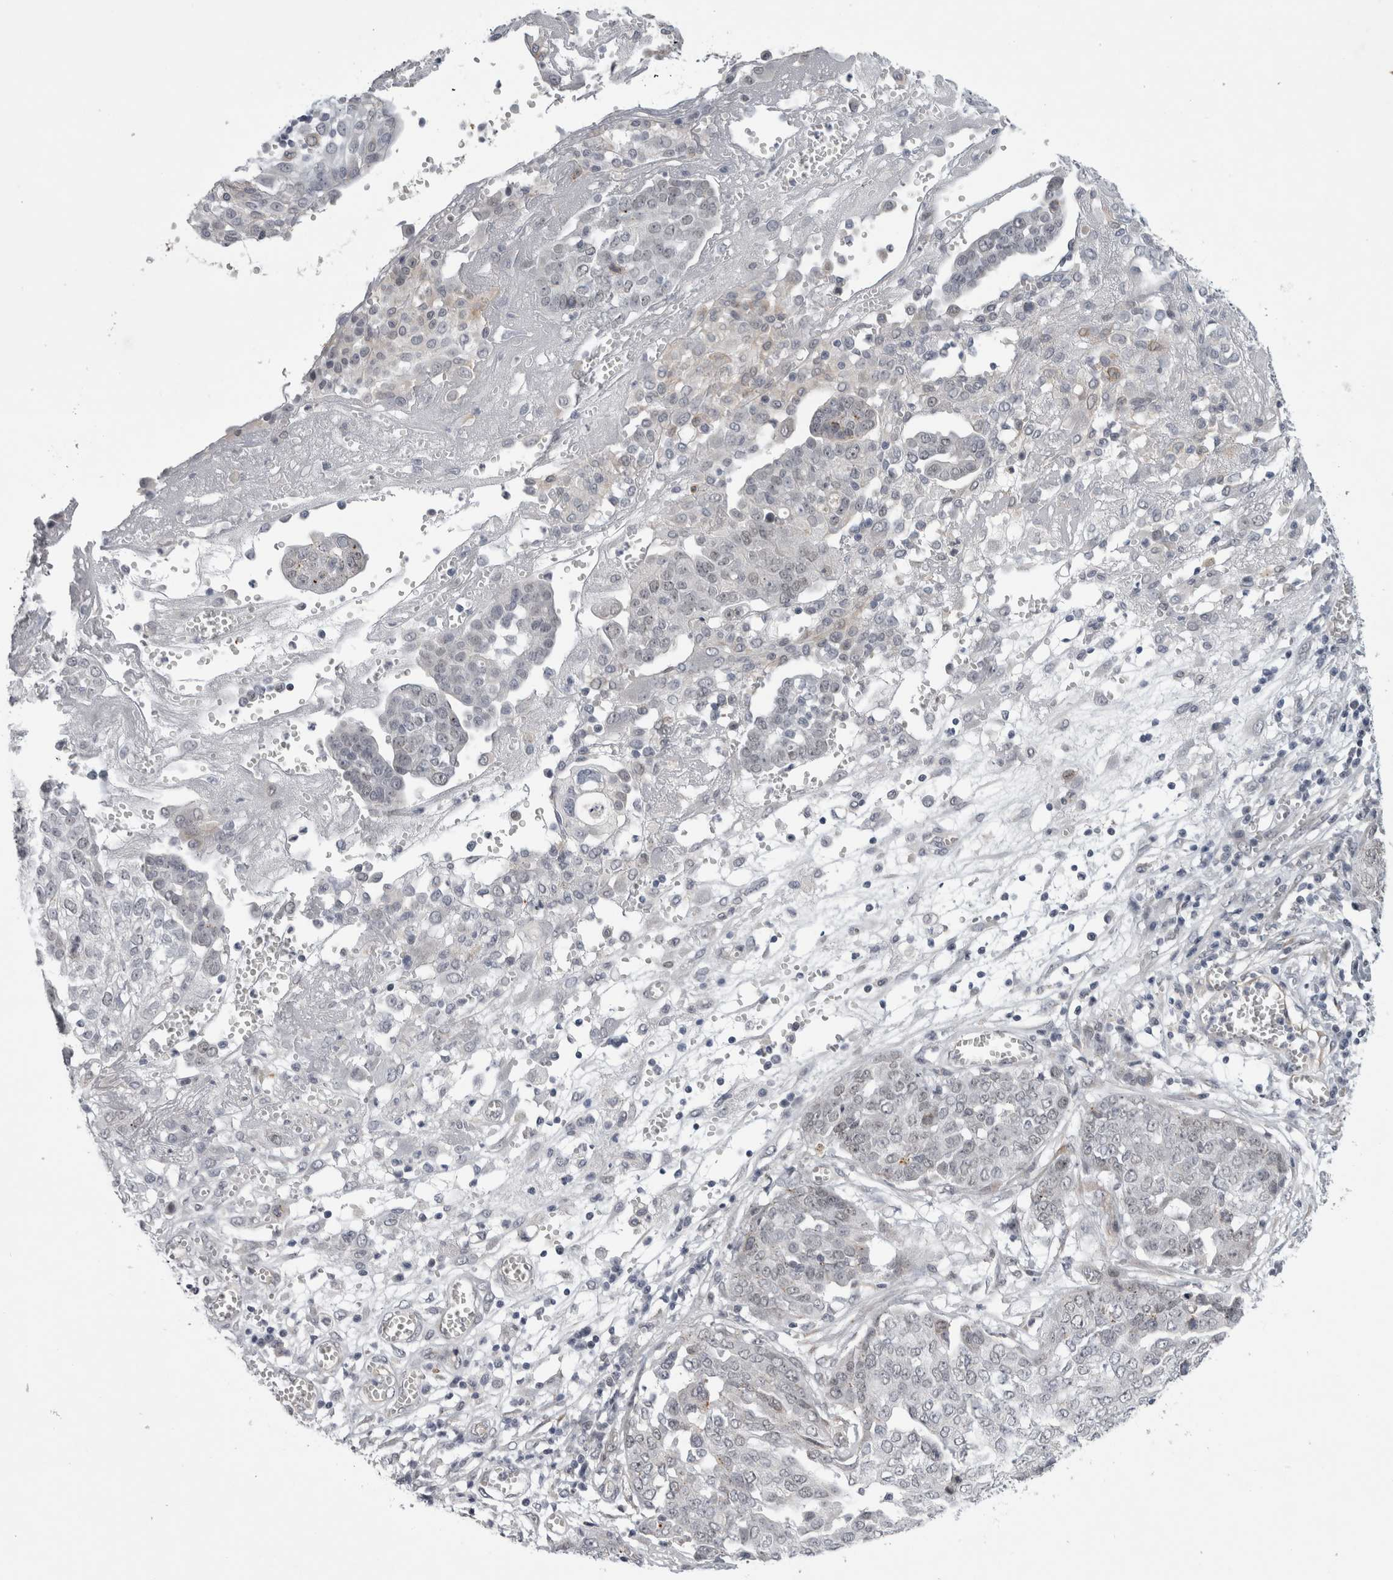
{"staining": {"intensity": "negative", "quantity": "none", "location": "none"}, "tissue": "ovarian cancer", "cell_type": "Tumor cells", "image_type": "cancer", "snomed": [{"axis": "morphology", "description": "Cystadenocarcinoma, serous, NOS"}, {"axis": "topography", "description": "Soft tissue"}, {"axis": "topography", "description": "Ovary"}], "caption": "Immunohistochemistry photomicrograph of neoplastic tissue: human ovarian cancer (serous cystadenocarcinoma) stained with DAB (3,3'-diaminobenzidine) reveals no significant protein expression in tumor cells.", "gene": "PARP11", "patient": {"sex": "female", "age": 57}}